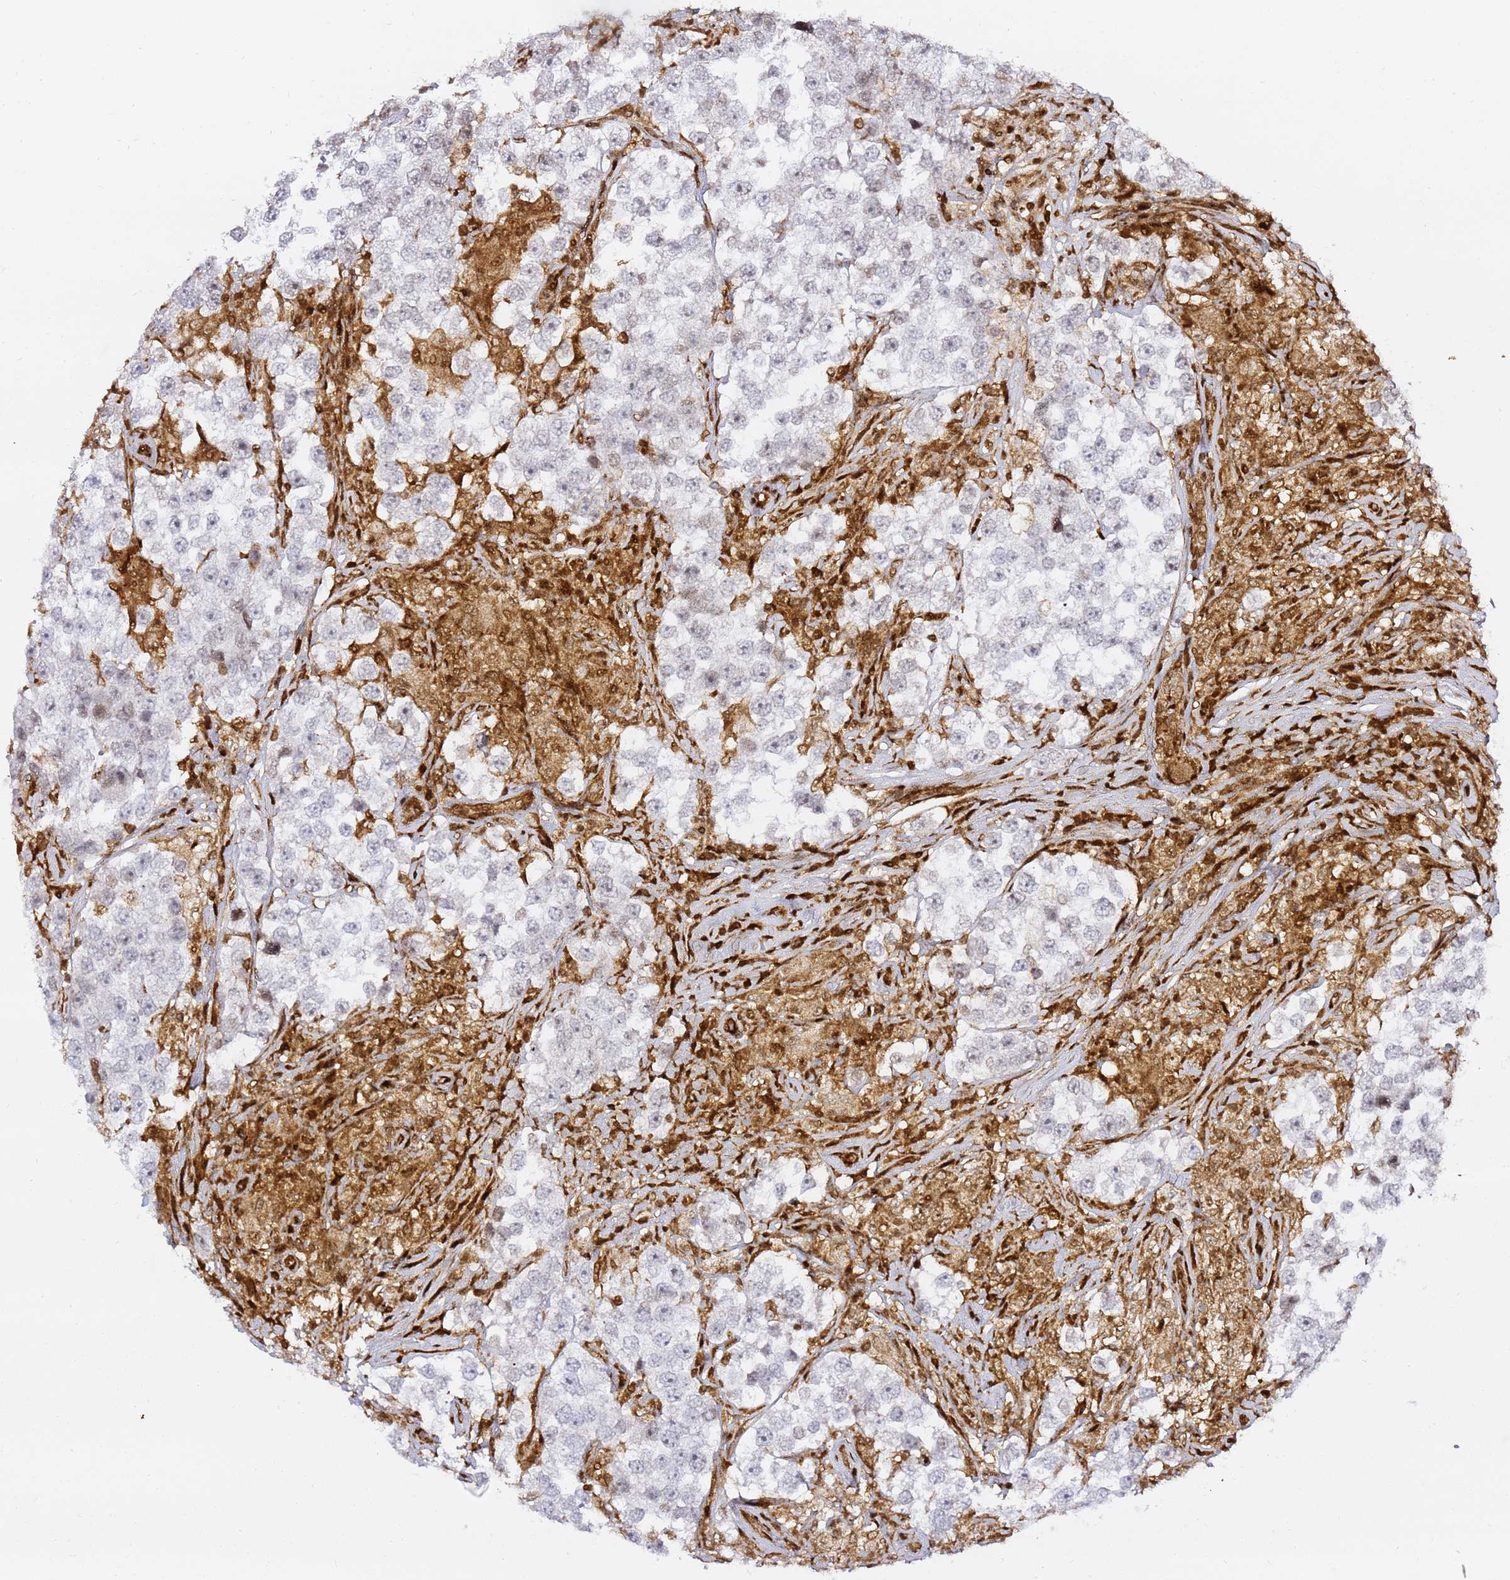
{"staining": {"intensity": "negative", "quantity": "none", "location": "none"}, "tissue": "testis cancer", "cell_type": "Tumor cells", "image_type": "cancer", "snomed": [{"axis": "morphology", "description": "Seminoma, NOS"}, {"axis": "topography", "description": "Testis"}], "caption": "Immunohistochemistry histopathology image of human testis cancer stained for a protein (brown), which demonstrates no positivity in tumor cells. The staining is performed using DAB (3,3'-diaminobenzidine) brown chromogen with nuclei counter-stained in using hematoxylin.", "gene": "GBP2", "patient": {"sex": "male", "age": 46}}